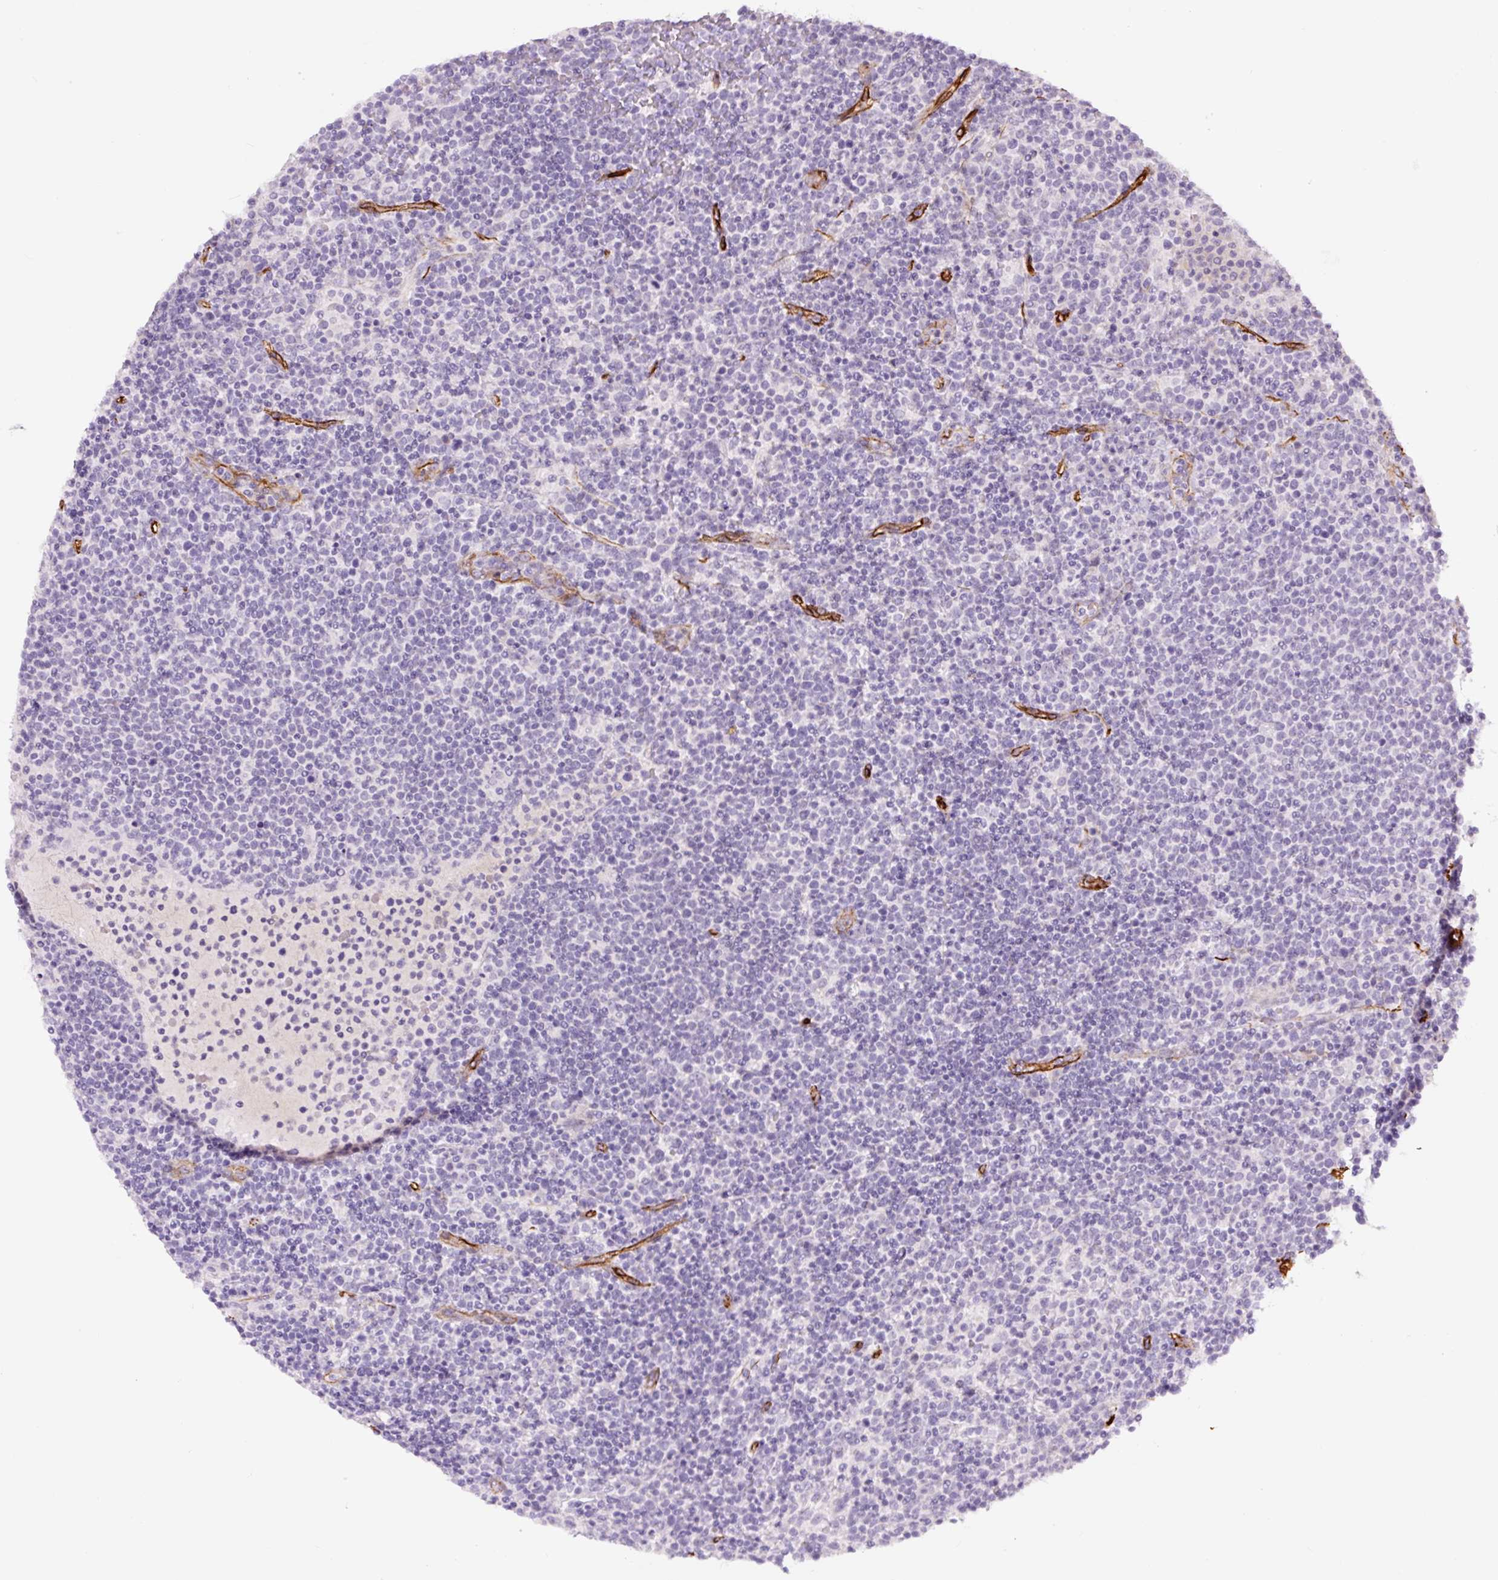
{"staining": {"intensity": "negative", "quantity": "none", "location": "none"}, "tissue": "lymphoma", "cell_type": "Tumor cells", "image_type": "cancer", "snomed": [{"axis": "morphology", "description": "Malignant lymphoma, non-Hodgkin's type, High grade"}, {"axis": "topography", "description": "Lymph node"}], "caption": "High magnification brightfield microscopy of lymphoma stained with DAB (brown) and counterstained with hematoxylin (blue): tumor cells show no significant staining.", "gene": "NES", "patient": {"sex": "male", "age": 61}}